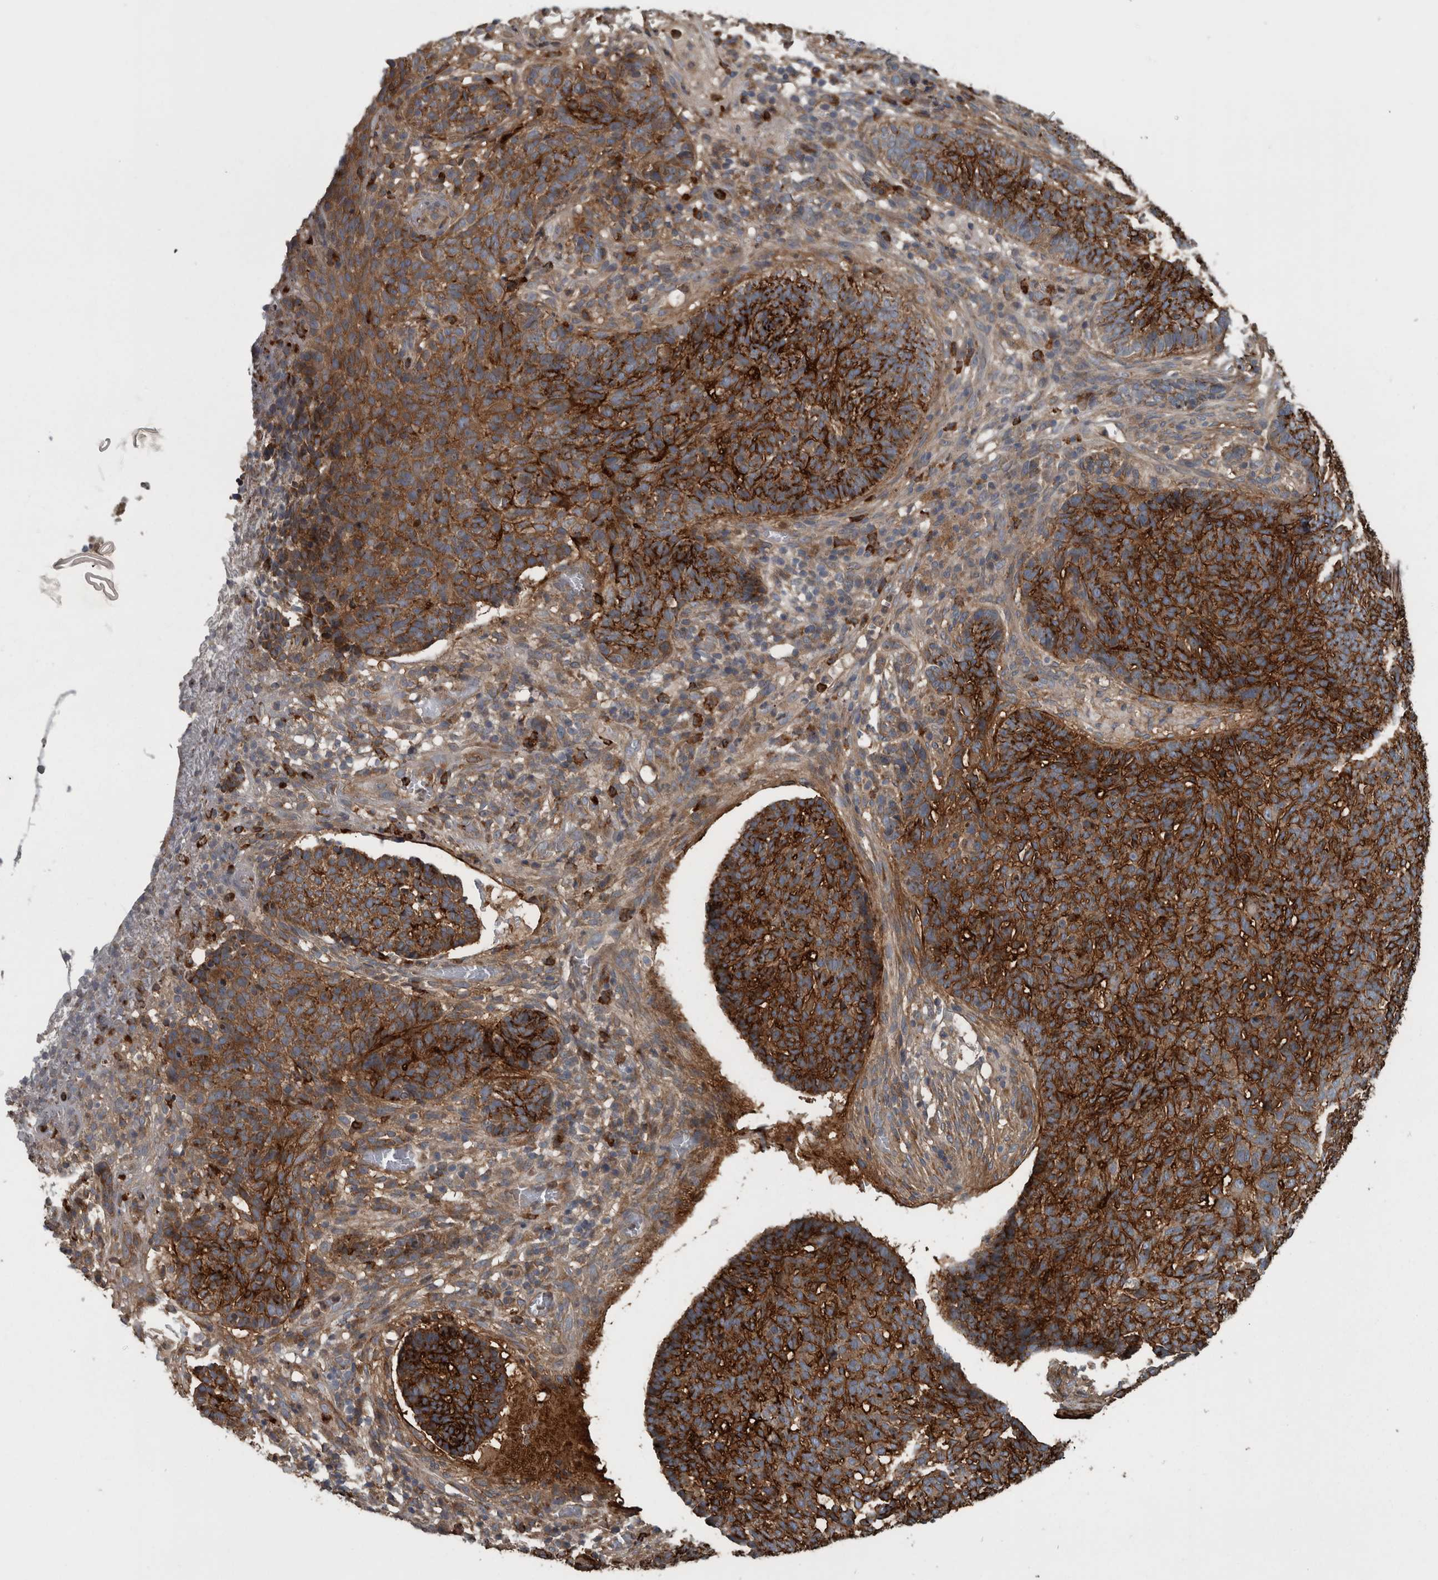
{"staining": {"intensity": "strong", "quantity": ">75%", "location": "cytoplasmic/membranous"}, "tissue": "skin cancer", "cell_type": "Tumor cells", "image_type": "cancer", "snomed": [{"axis": "morphology", "description": "Basal cell carcinoma"}, {"axis": "topography", "description": "Skin"}], "caption": "Skin cancer tissue exhibits strong cytoplasmic/membranous staining in approximately >75% of tumor cells The staining was performed using DAB (3,3'-diaminobenzidine), with brown indicating positive protein expression. Nuclei are stained blue with hematoxylin.", "gene": "EXOC8", "patient": {"sex": "male", "age": 85}}